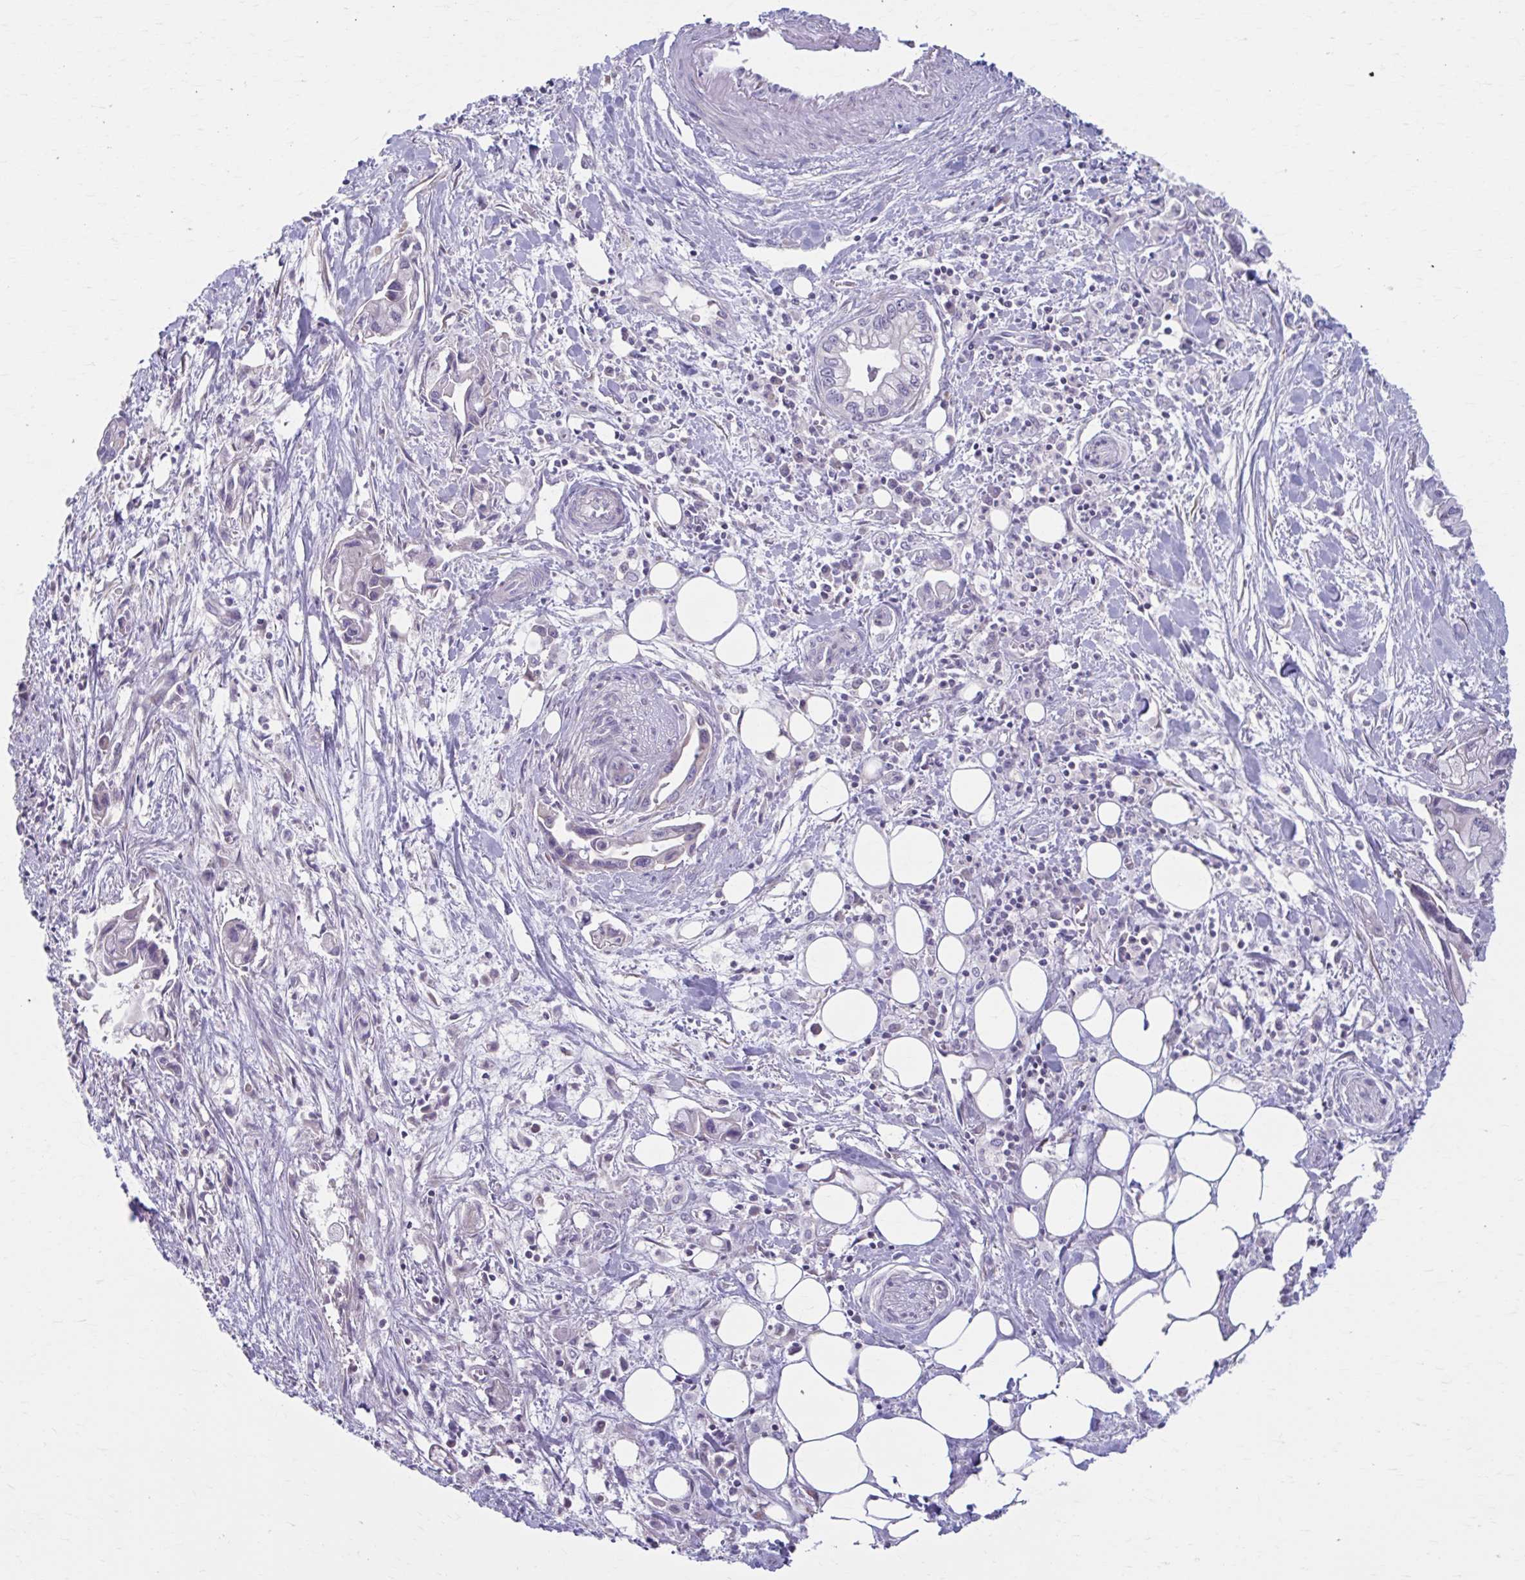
{"staining": {"intensity": "negative", "quantity": "none", "location": "none"}, "tissue": "pancreatic cancer", "cell_type": "Tumor cells", "image_type": "cancer", "snomed": [{"axis": "morphology", "description": "Adenocarcinoma, NOS"}, {"axis": "topography", "description": "Pancreas"}], "caption": "Immunohistochemistry (IHC) histopathology image of human adenocarcinoma (pancreatic) stained for a protein (brown), which reveals no expression in tumor cells. (DAB IHC visualized using brightfield microscopy, high magnification).", "gene": "CHST3", "patient": {"sex": "male", "age": 61}}